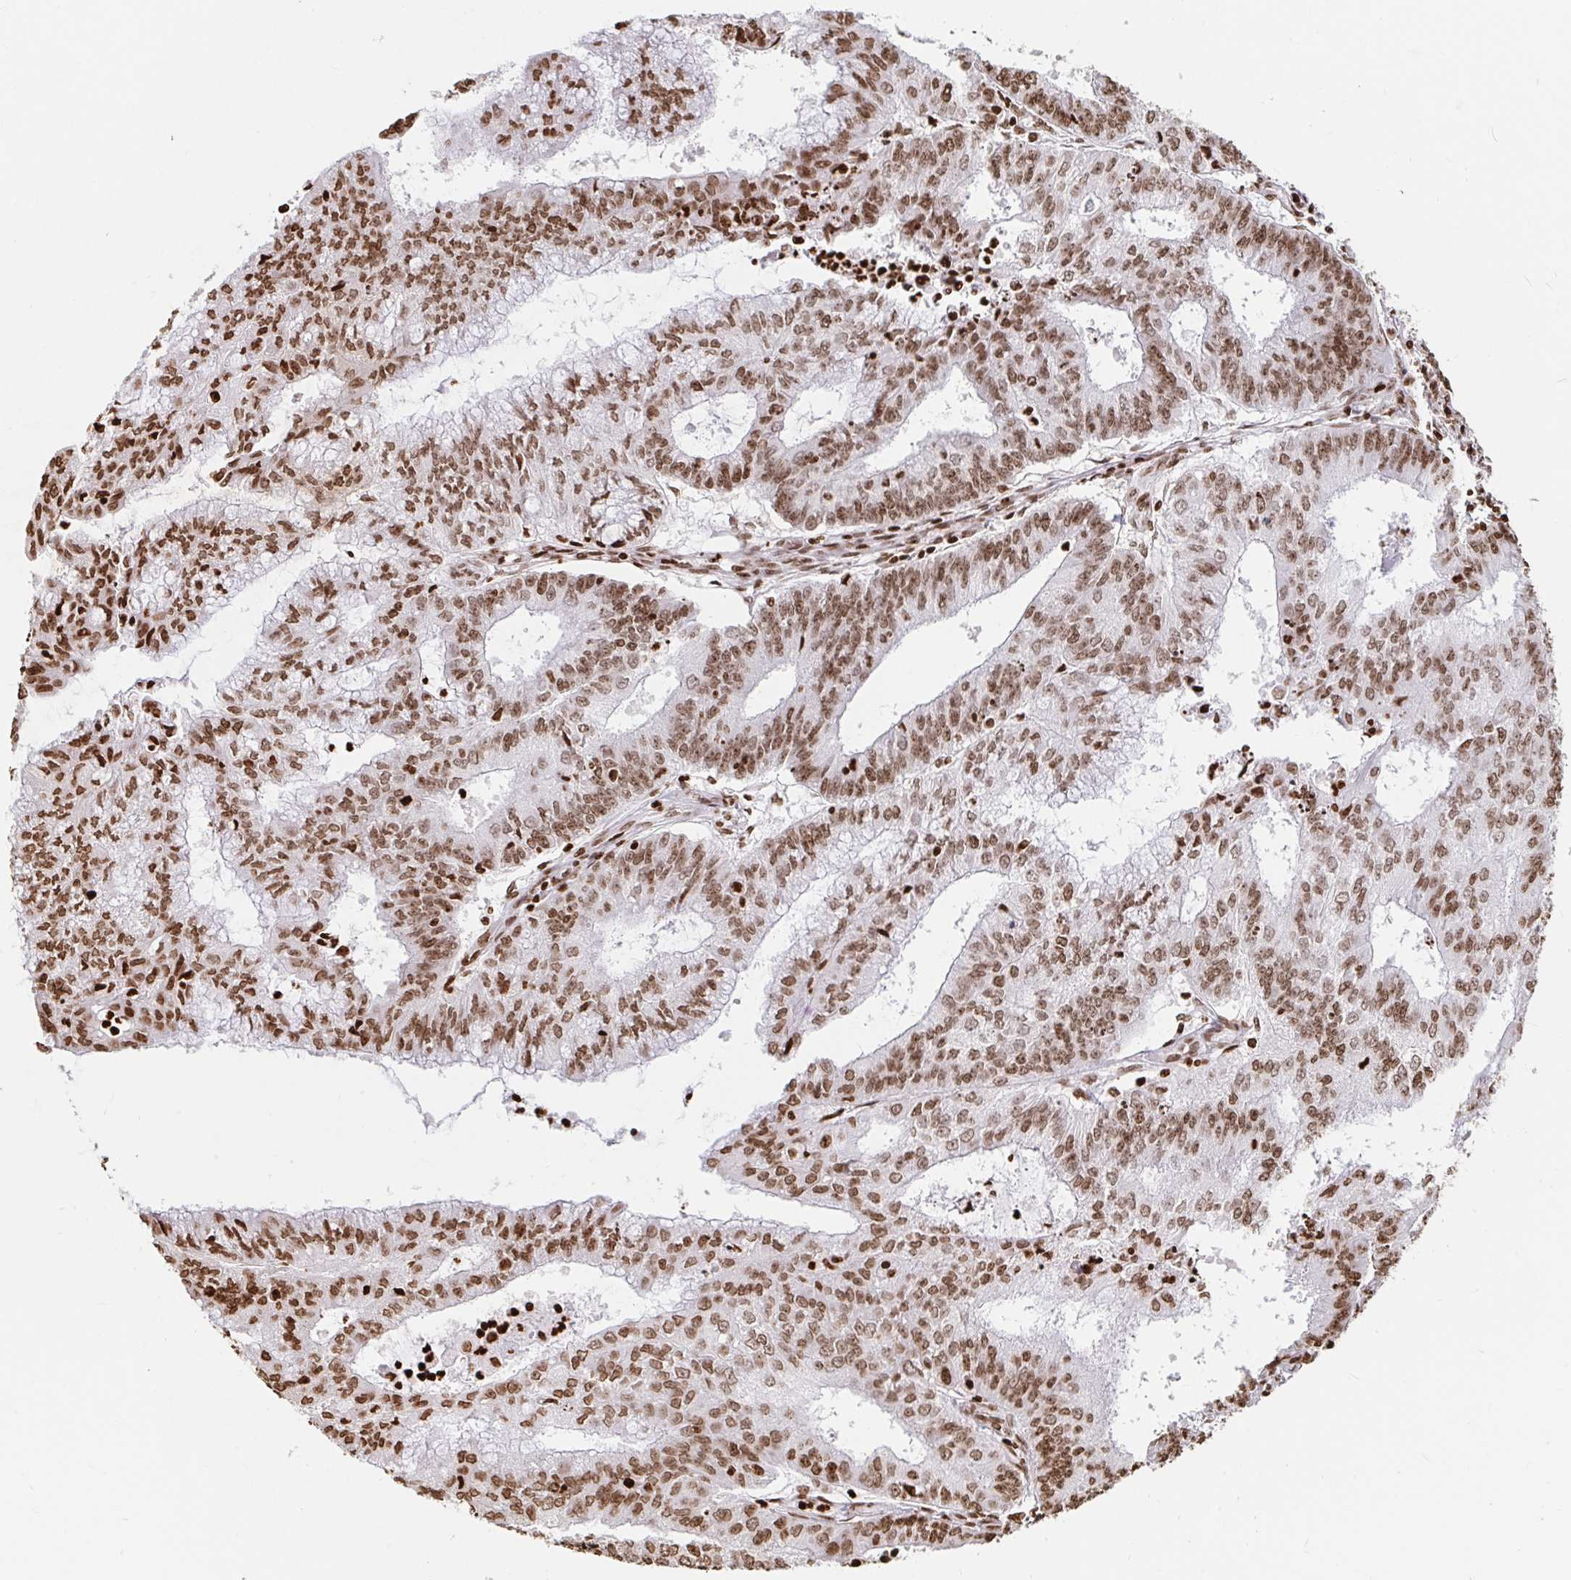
{"staining": {"intensity": "moderate", "quantity": ">75%", "location": "nuclear"}, "tissue": "endometrial cancer", "cell_type": "Tumor cells", "image_type": "cancer", "snomed": [{"axis": "morphology", "description": "Adenocarcinoma, NOS"}, {"axis": "topography", "description": "Endometrium"}], "caption": "Immunohistochemistry (IHC) (DAB (3,3'-diaminobenzidine)) staining of human endometrial cancer exhibits moderate nuclear protein positivity in approximately >75% of tumor cells.", "gene": "H2BC5", "patient": {"sex": "female", "age": 61}}